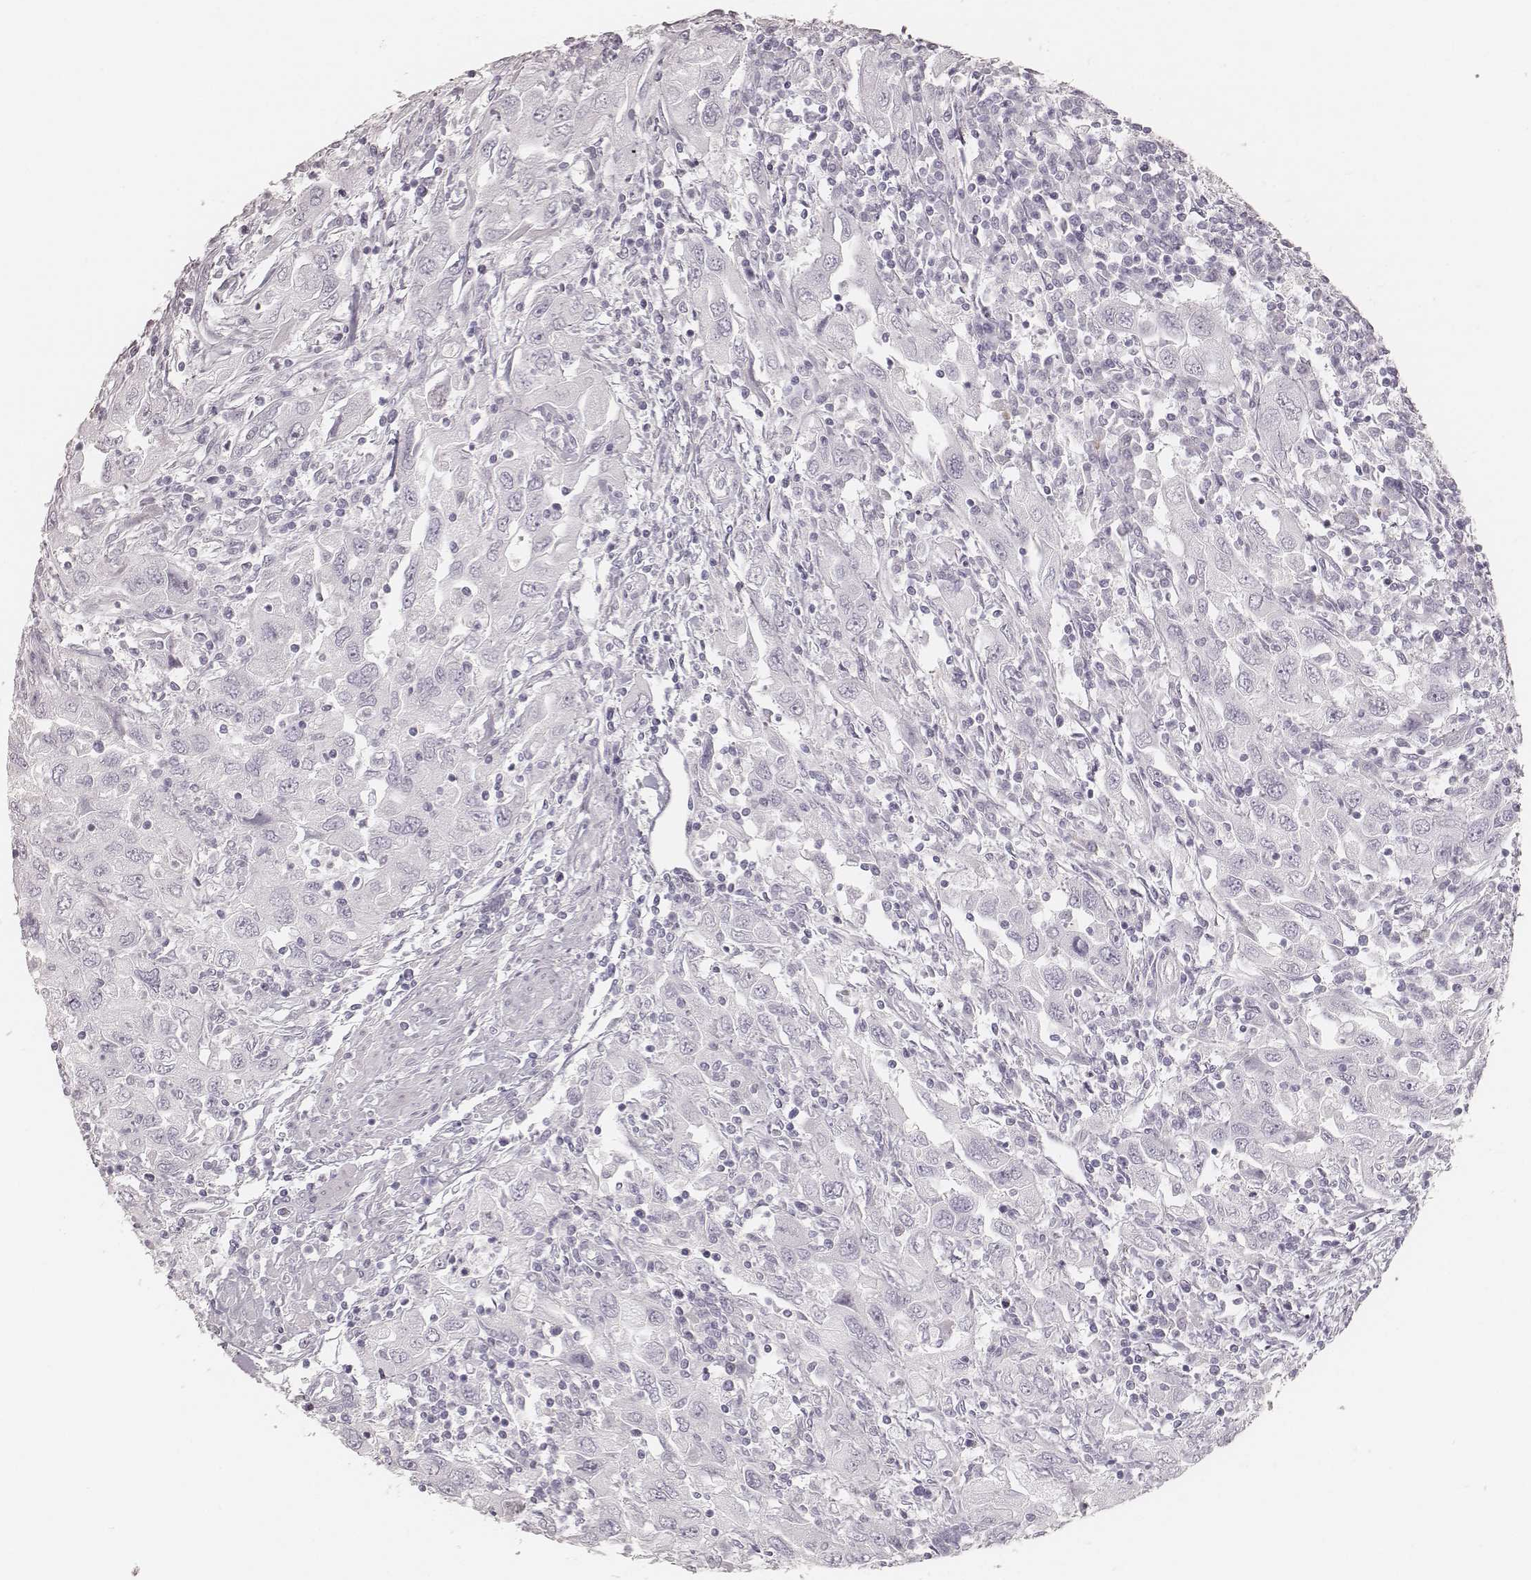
{"staining": {"intensity": "negative", "quantity": "none", "location": "none"}, "tissue": "urothelial cancer", "cell_type": "Tumor cells", "image_type": "cancer", "snomed": [{"axis": "morphology", "description": "Urothelial carcinoma, High grade"}, {"axis": "topography", "description": "Urinary bladder"}], "caption": "Human urothelial cancer stained for a protein using immunohistochemistry reveals no positivity in tumor cells.", "gene": "KRT82", "patient": {"sex": "male", "age": 76}}